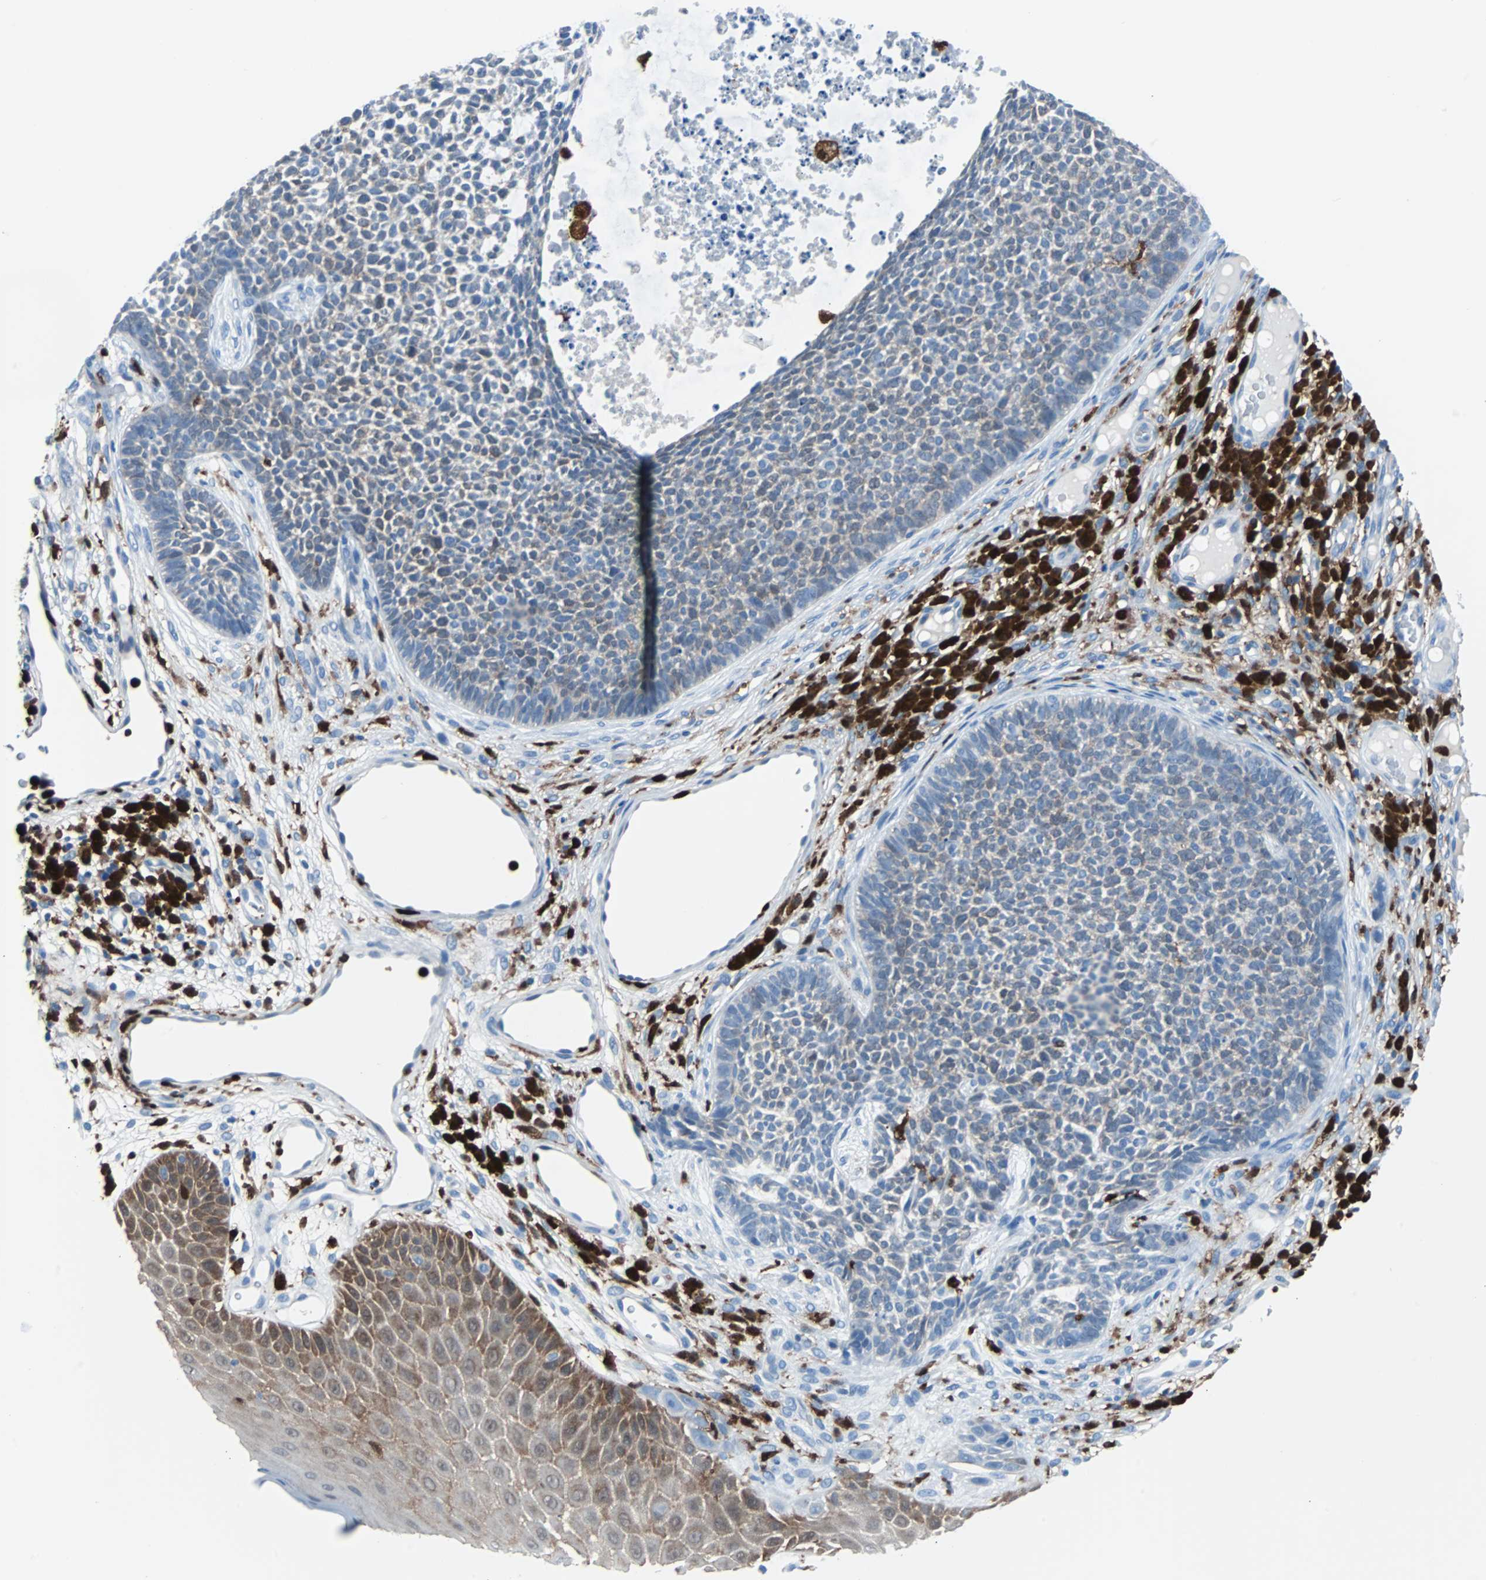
{"staining": {"intensity": "weak", "quantity": "<25%", "location": "cytoplasmic/membranous"}, "tissue": "skin cancer", "cell_type": "Tumor cells", "image_type": "cancer", "snomed": [{"axis": "morphology", "description": "Basal cell carcinoma"}, {"axis": "topography", "description": "Skin"}], "caption": "Tumor cells show no significant expression in skin cancer.", "gene": "SYK", "patient": {"sex": "female", "age": 84}}